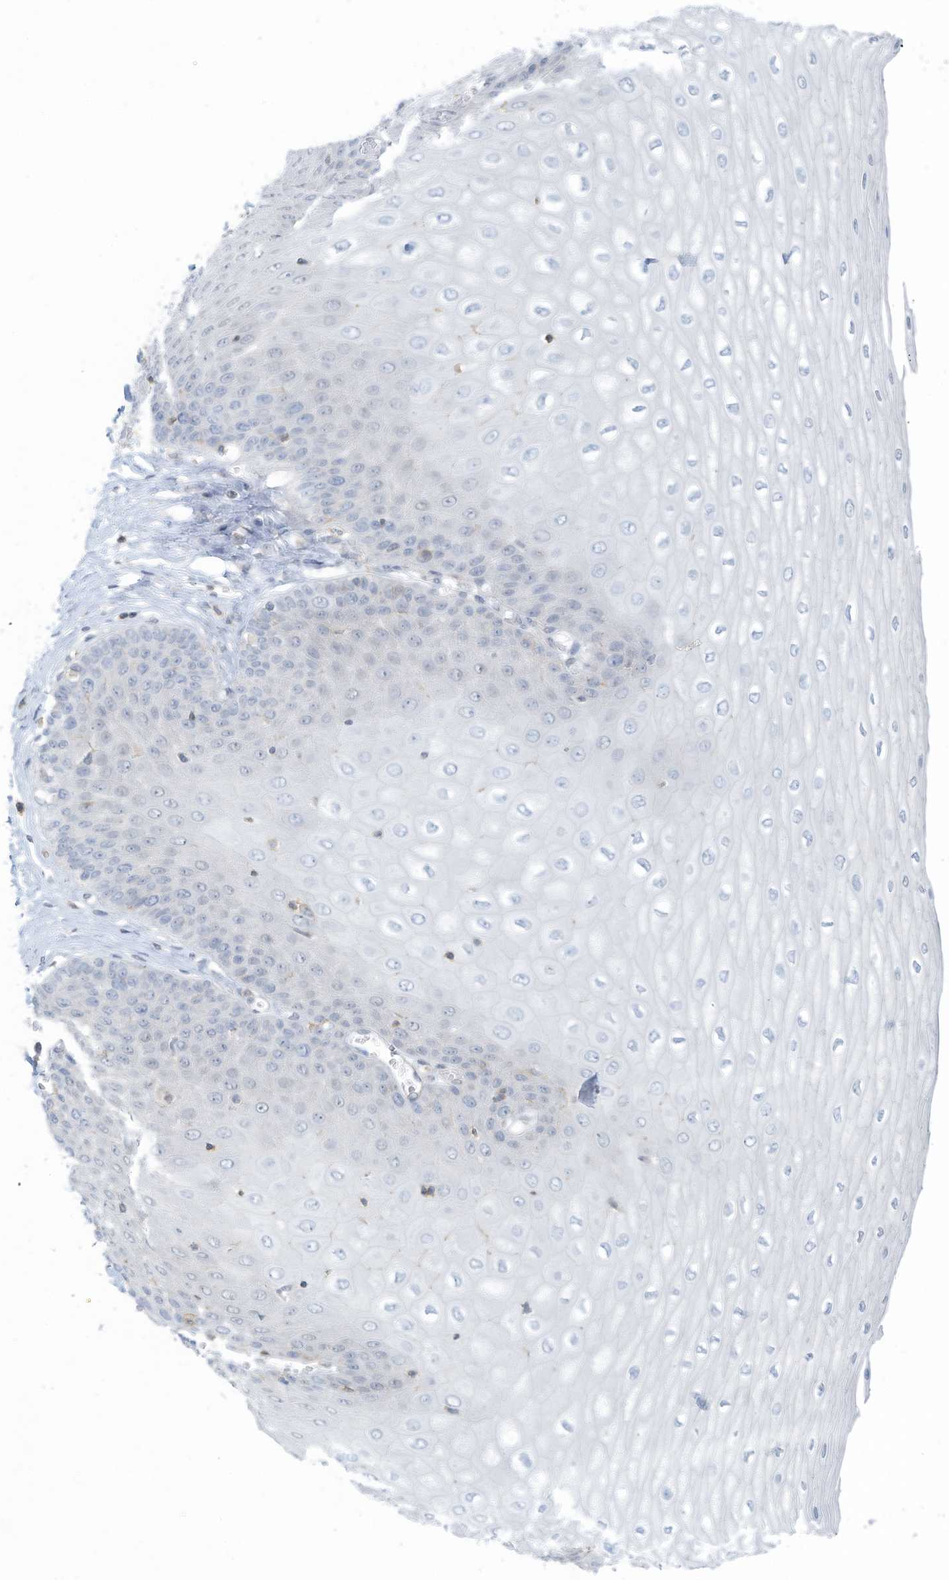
{"staining": {"intensity": "negative", "quantity": "none", "location": "none"}, "tissue": "esophagus", "cell_type": "Squamous epithelial cells", "image_type": "normal", "snomed": [{"axis": "morphology", "description": "Normal tissue, NOS"}, {"axis": "topography", "description": "Esophagus"}], "caption": "Immunohistochemistry micrograph of unremarkable esophagus: human esophagus stained with DAB (3,3'-diaminobenzidine) displays no significant protein positivity in squamous epithelial cells. The staining was performed using DAB to visualize the protein expression in brown, while the nuclei were stained in blue with hematoxylin (Magnification: 20x).", "gene": "ZNF846", "patient": {"sex": "male", "age": 60}}